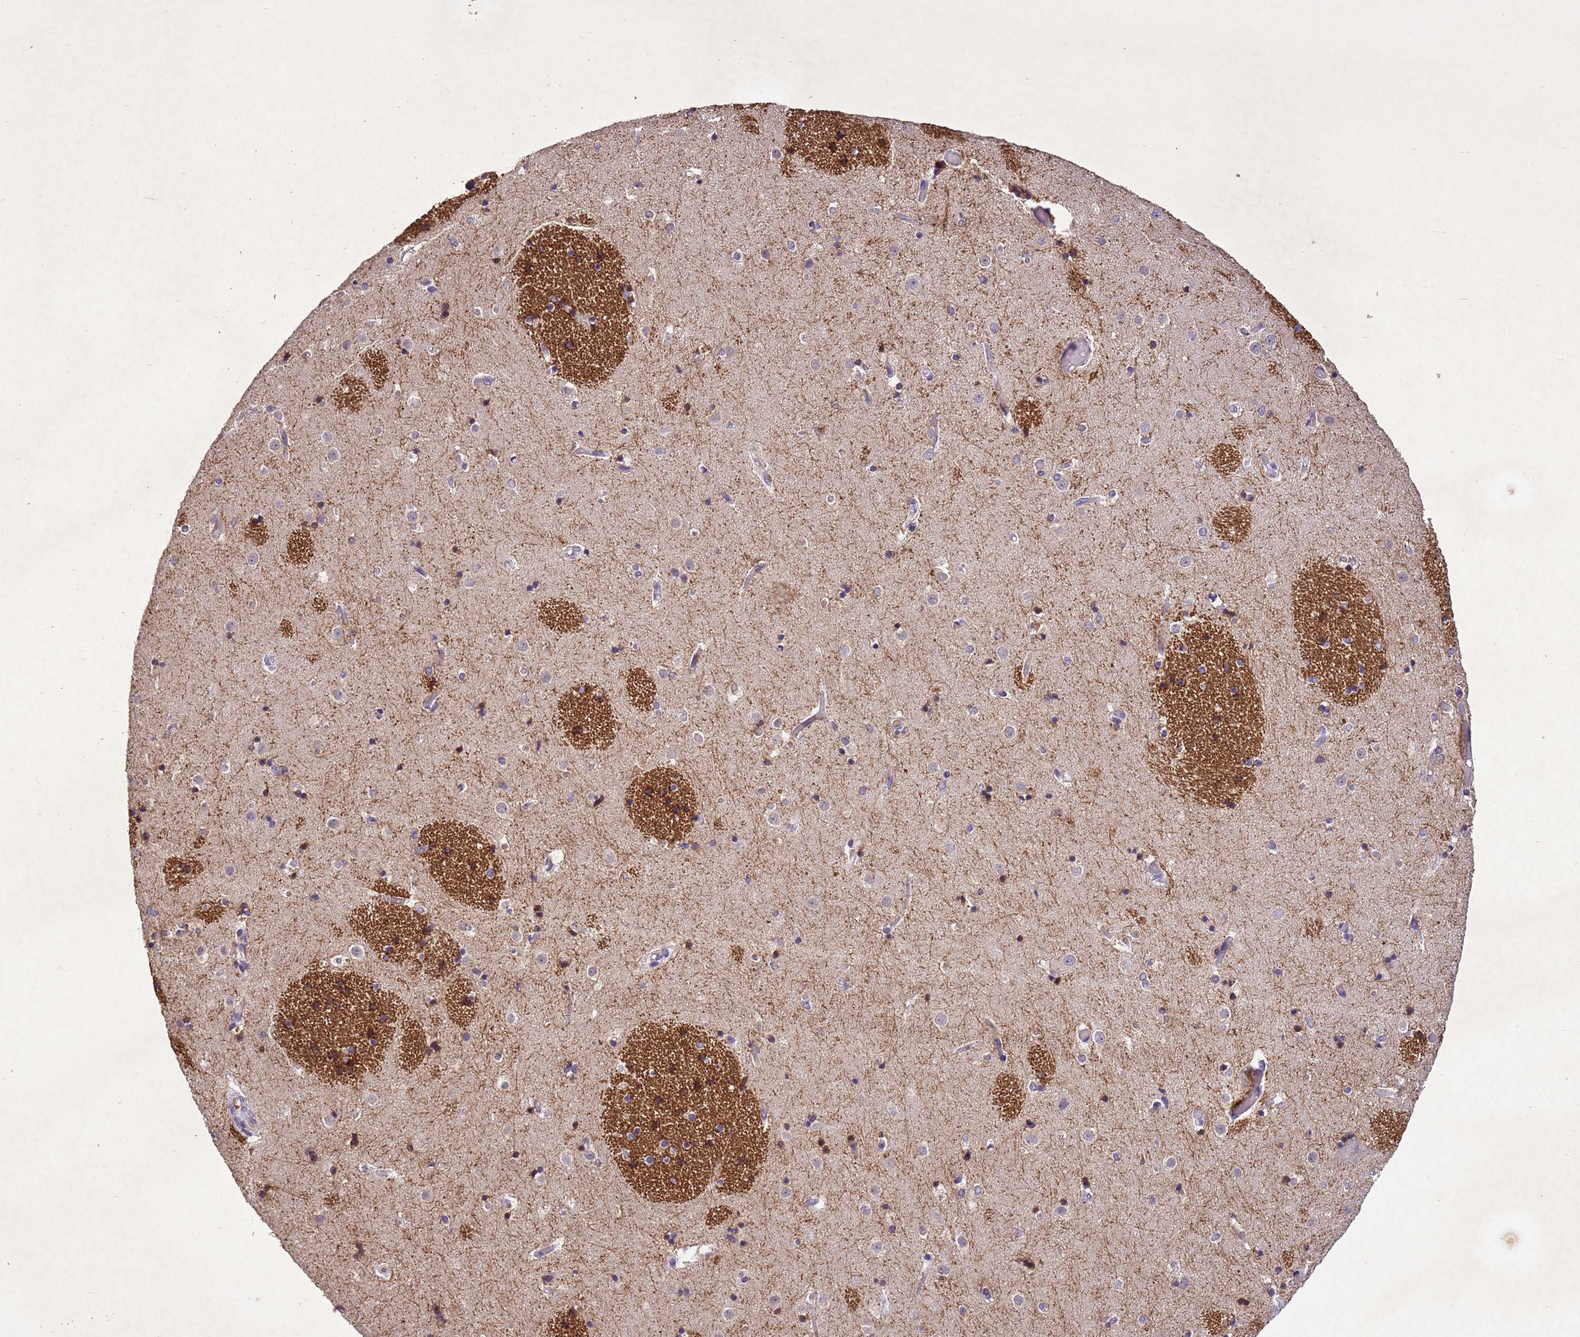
{"staining": {"intensity": "strong", "quantity": "<25%", "location": "cytoplasmic/membranous"}, "tissue": "caudate", "cell_type": "Glial cells", "image_type": "normal", "snomed": [{"axis": "morphology", "description": "Normal tissue, NOS"}, {"axis": "topography", "description": "Lateral ventricle wall"}], "caption": "This is an image of immunohistochemistry staining of normal caudate, which shows strong expression in the cytoplasmic/membranous of glial cells.", "gene": "NLRP11", "patient": {"sex": "female", "age": 52}}